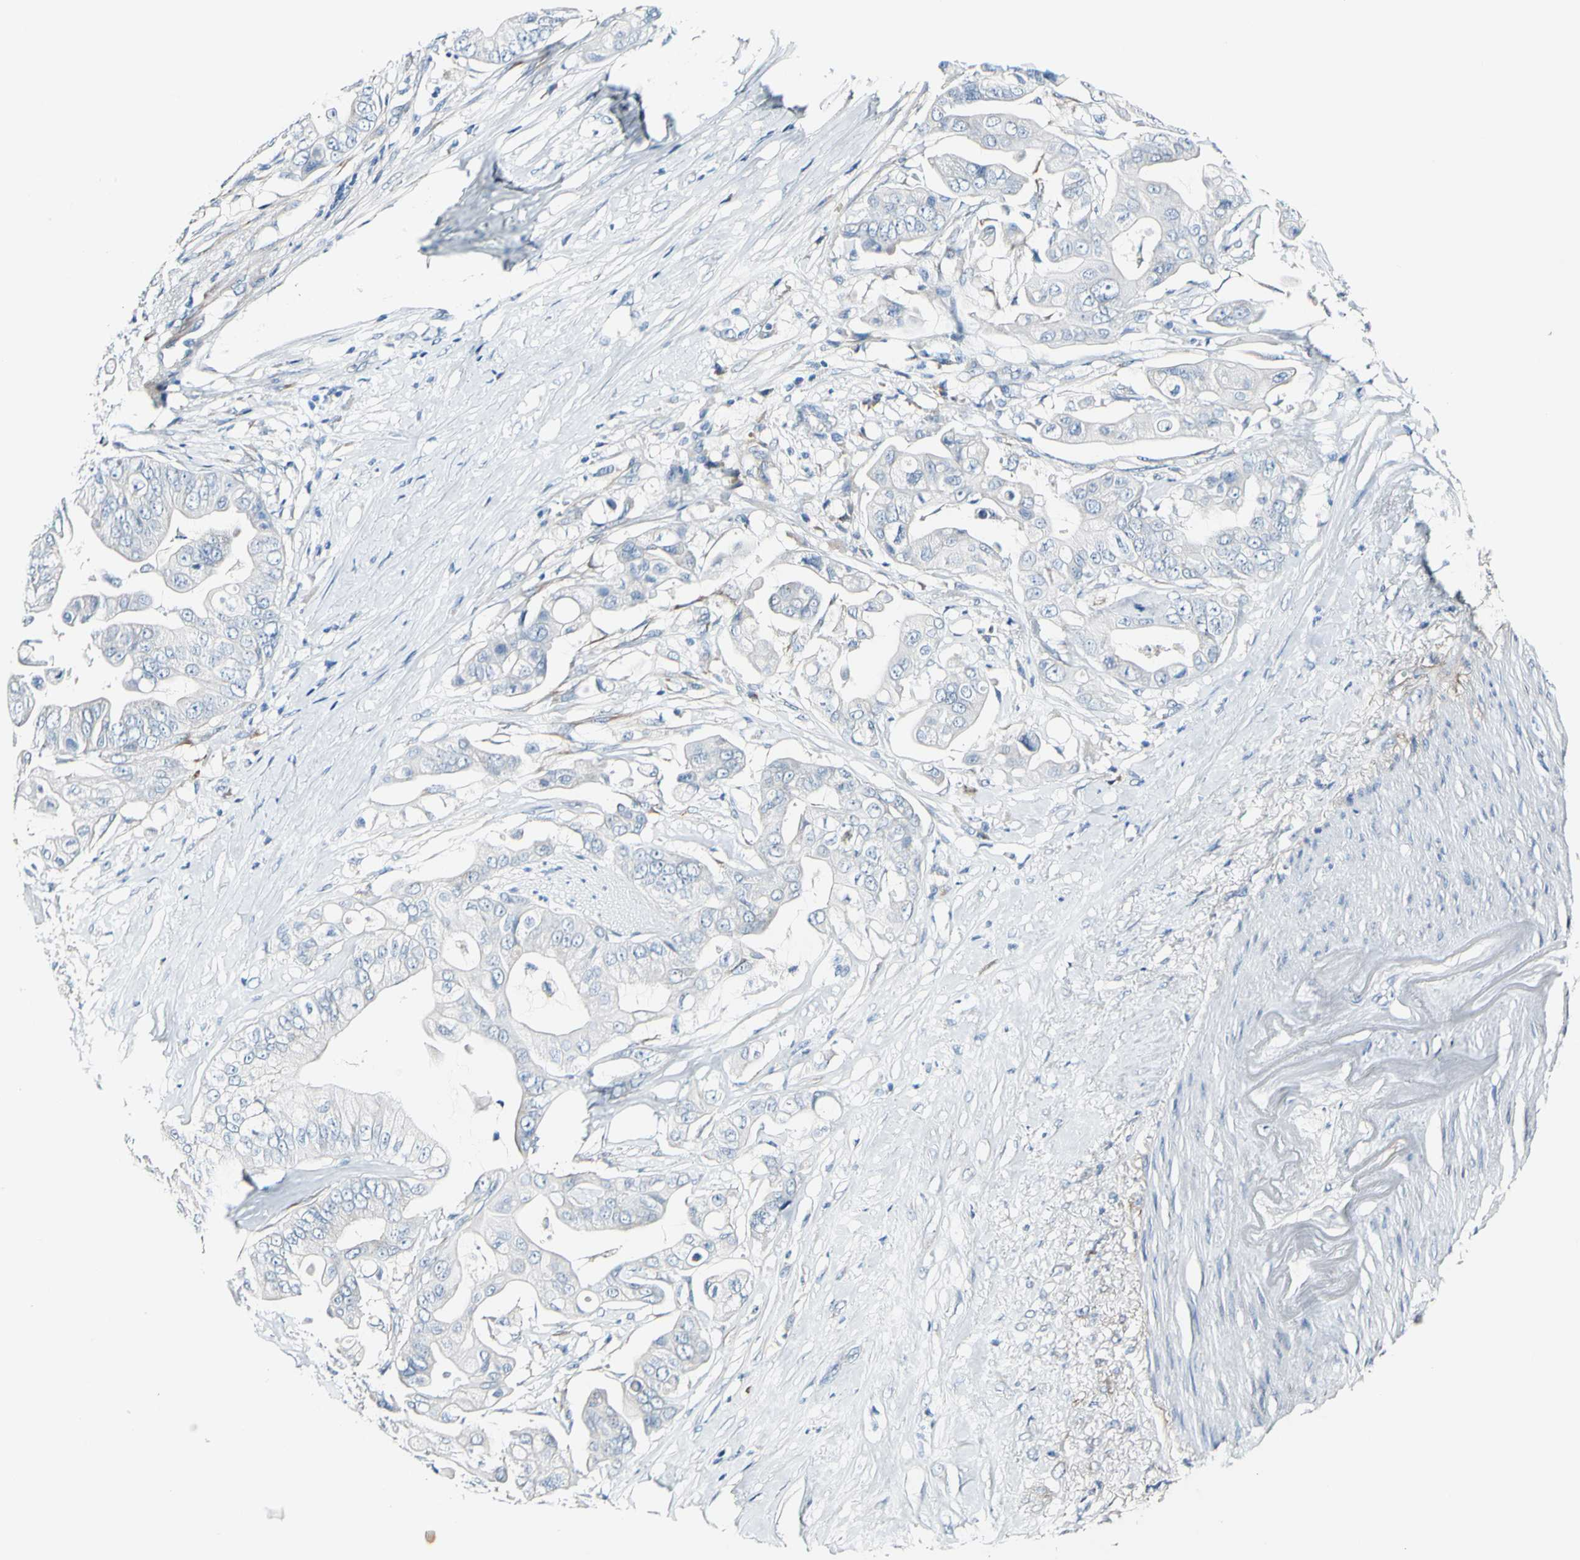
{"staining": {"intensity": "negative", "quantity": "none", "location": "none"}, "tissue": "pancreatic cancer", "cell_type": "Tumor cells", "image_type": "cancer", "snomed": [{"axis": "morphology", "description": "Adenocarcinoma, NOS"}, {"axis": "topography", "description": "Pancreas"}], "caption": "Human adenocarcinoma (pancreatic) stained for a protein using immunohistochemistry exhibits no expression in tumor cells.", "gene": "COL6A3", "patient": {"sex": "female", "age": 75}}